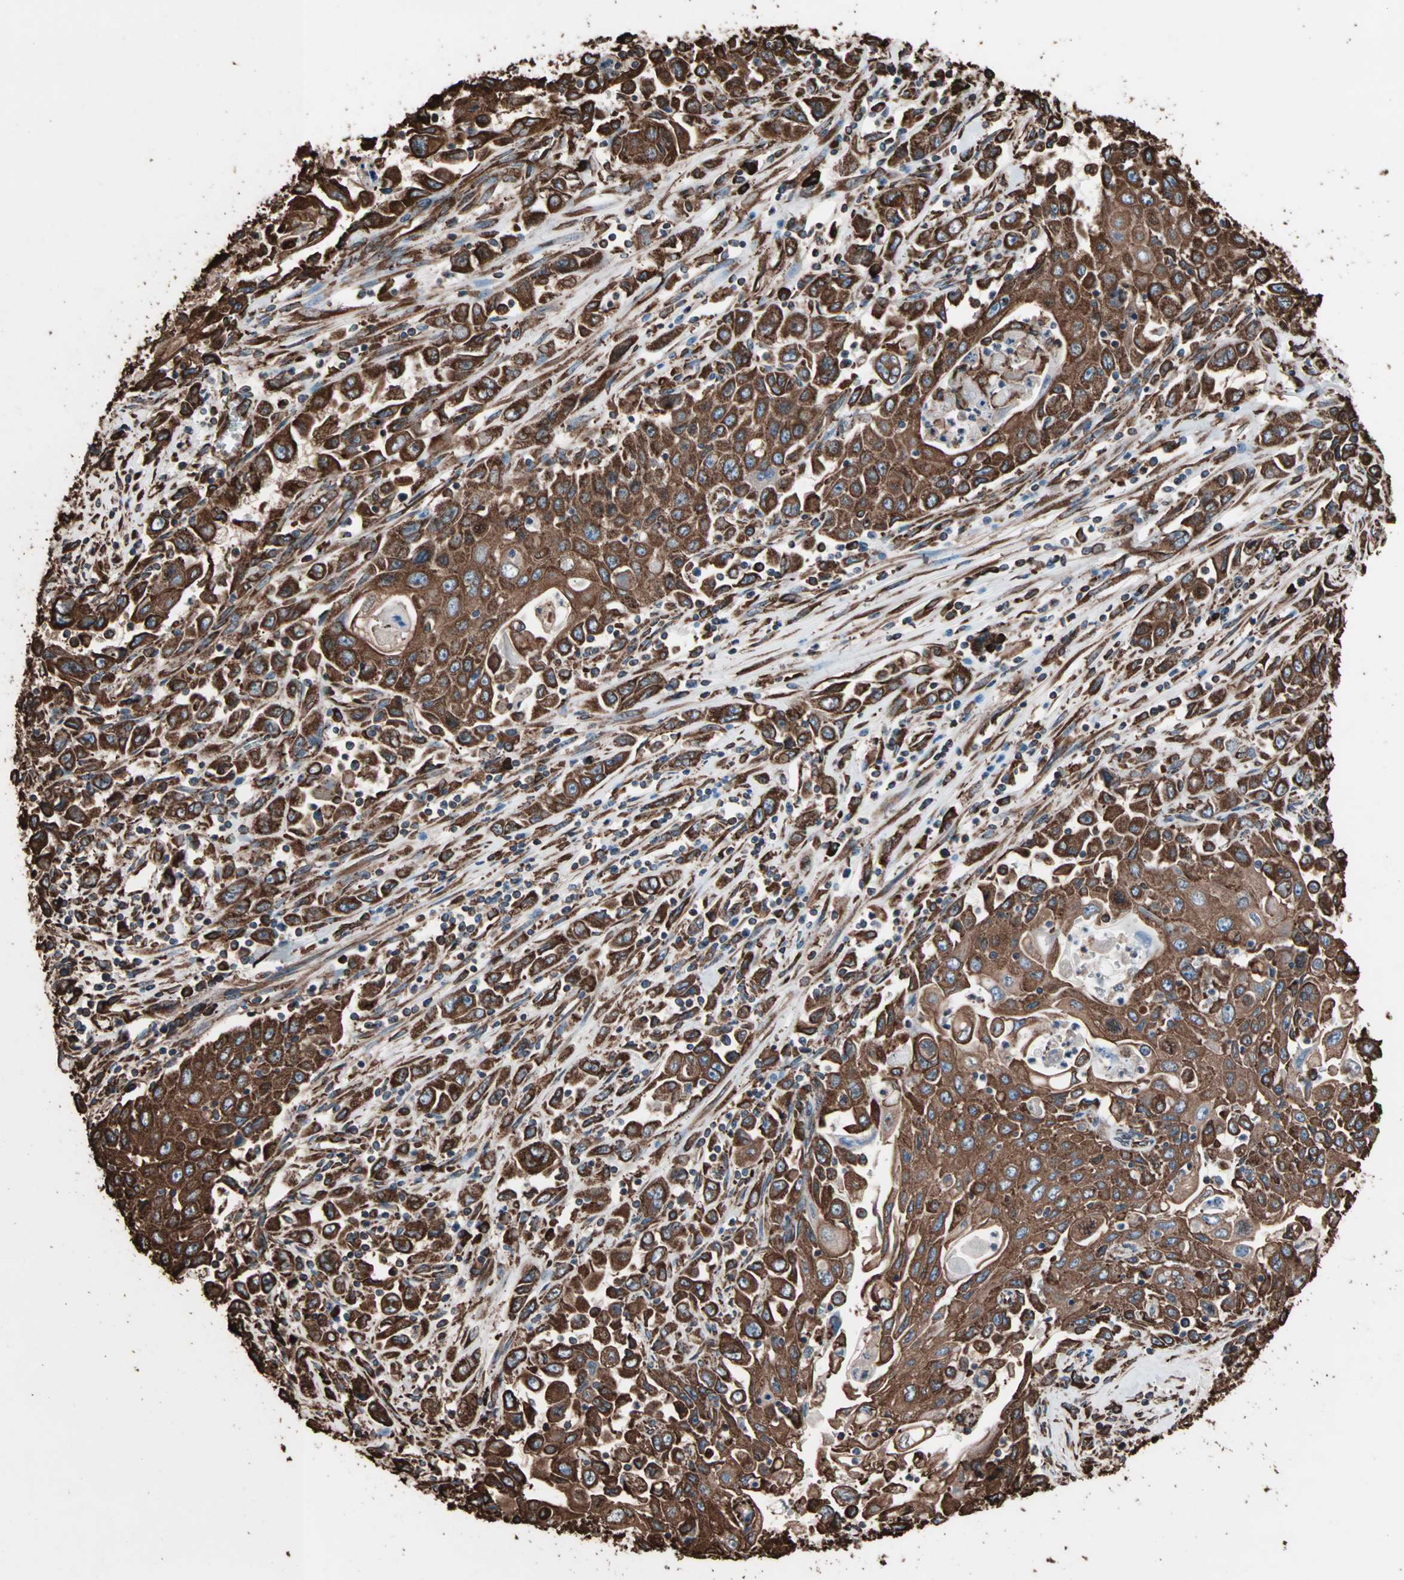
{"staining": {"intensity": "strong", "quantity": ">75%", "location": "cytoplasmic/membranous"}, "tissue": "pancreatic cancer", "cell_type": "Tumor cells", "image_type": "cancer", "snomed": [{"axis": "morphology", "description": "Adenocarcinoma, NOS"}, {"axis": "topography", "description": "Pancreas"}], "caption": "Immunohistochemistry (IHC) (DAB) staining of pancreatic adenocarcinoma exhibits strong cytoplasmic/membranous protein positivity in about >75% of tumor cells.", "gene": "HSP90B1", "patient": {"sex": "male", "age": 70}}